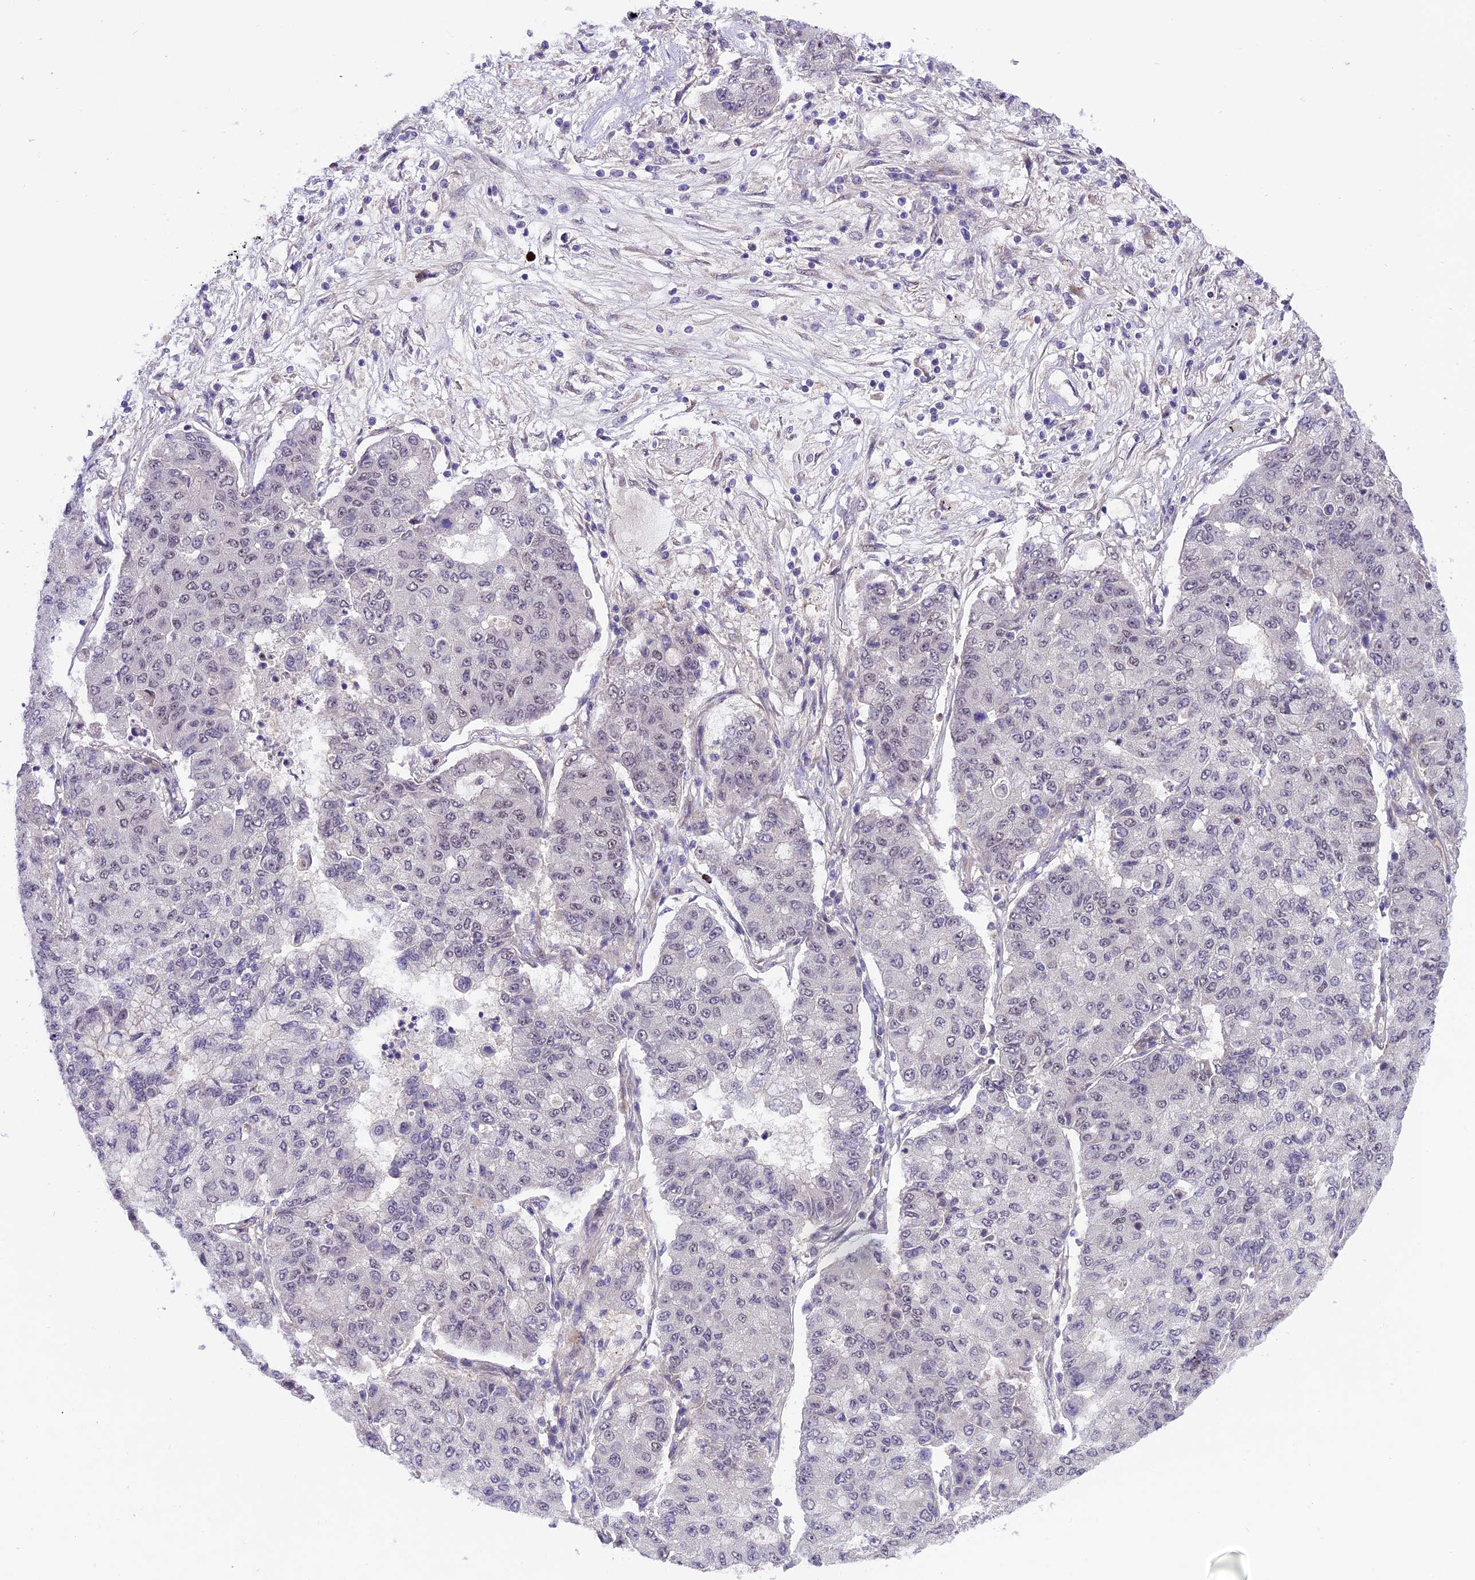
{"staining": {"intensity": "negative", "quantity": "none", "location": "none"}, "tissue": "lung cancer", "cell_type": "Tumor cells", "image_type": "cancer", "snomed": [{"axis": "morphology", "description": "Squamous cell carcinoma, NOS"}, {"axis": "topography", "description": "Lung"}], "caption": "Lung cancer was stained to show a protein in brown. There is no significant expression in tumor cells.", "gene": "SPRED1", "patient": {"sex": "male", "age": 74}}